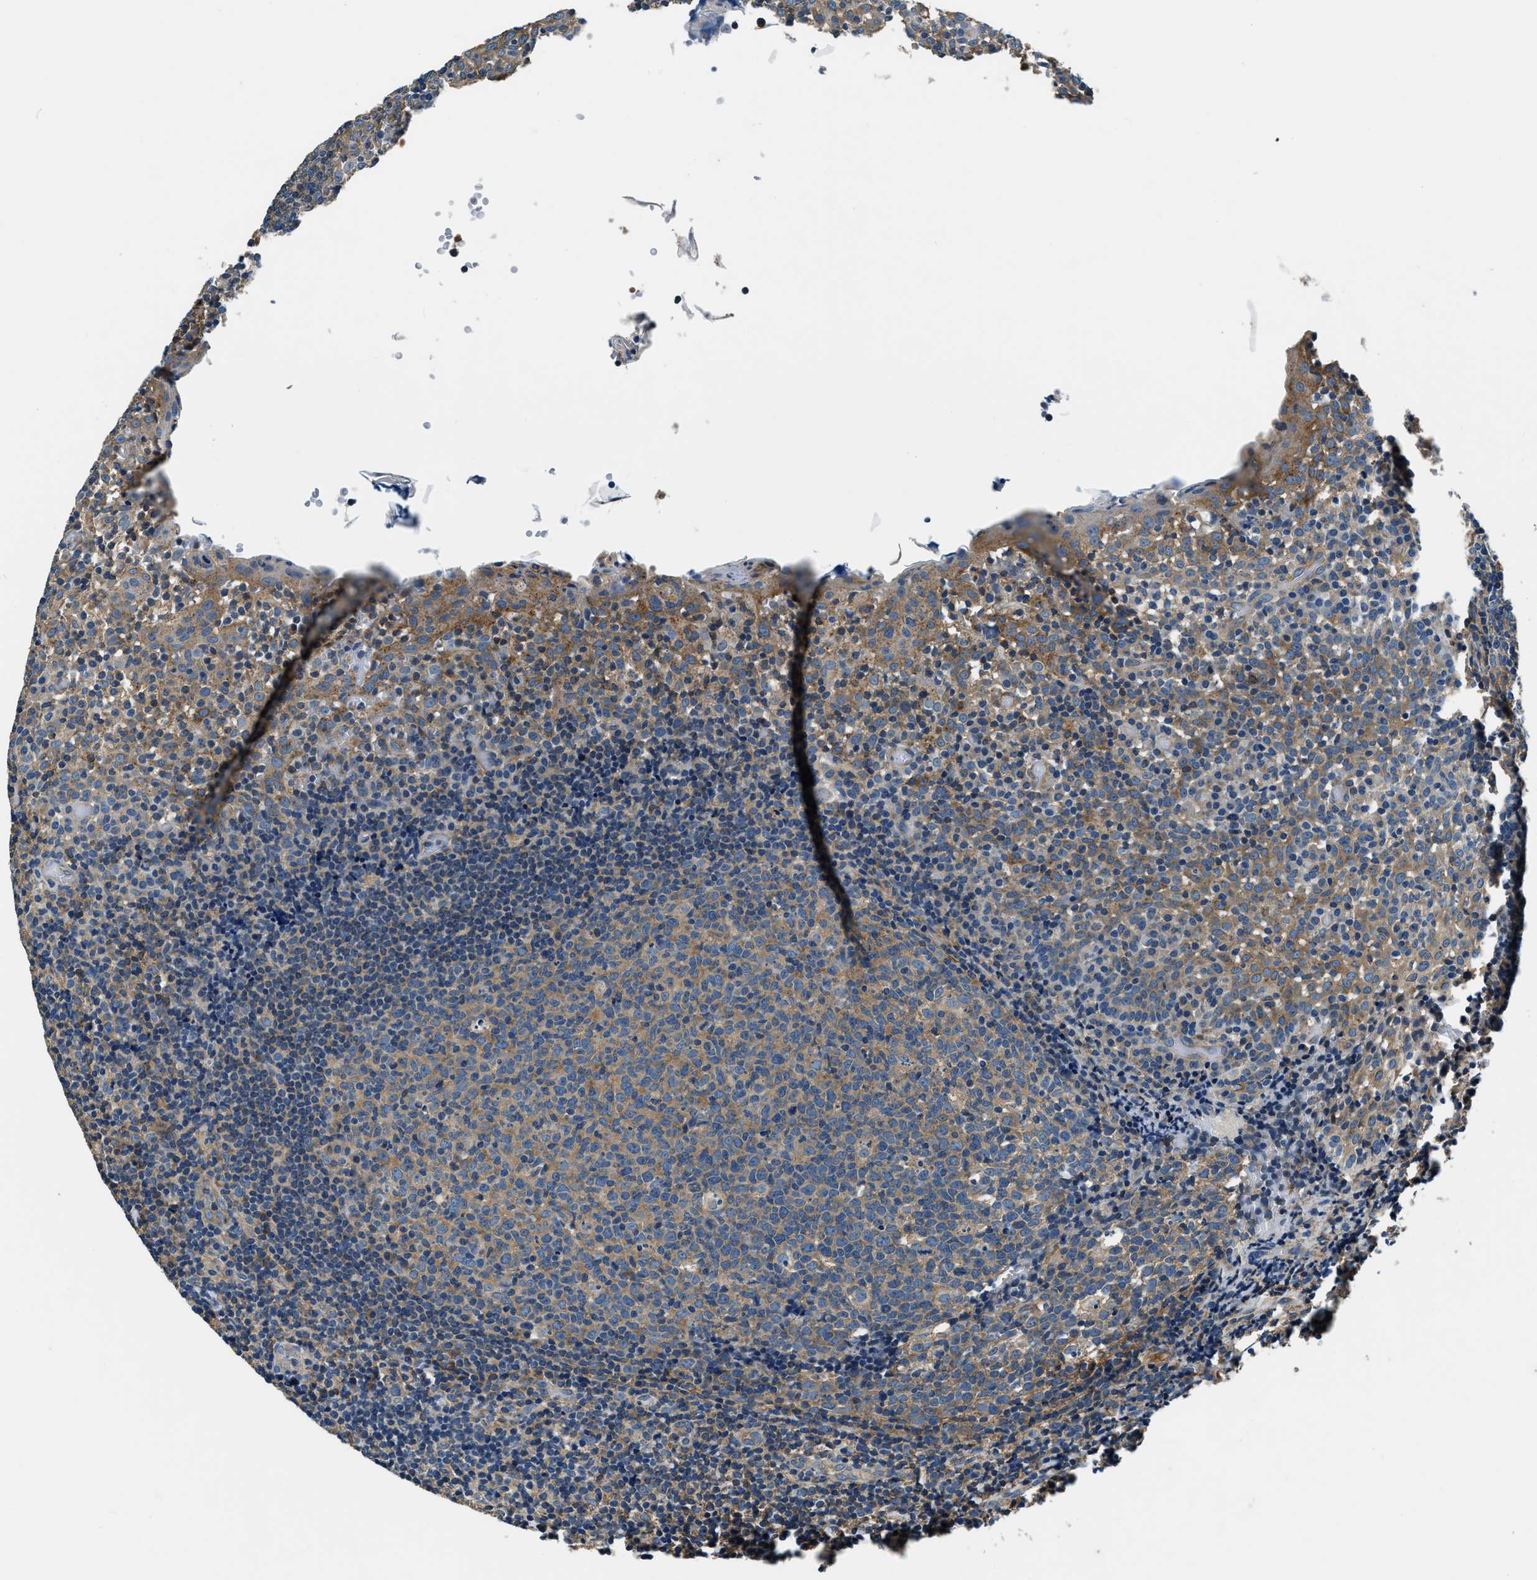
{"staining": {"intensity": "moderate", "quantity": "25%-75%", "location": "cytoplasmic/membranous"}, "tissue": "tonsil", "cell_type": "Germinal center cells", "image_type": "normal", "snomed": [{"axis": "morphology", "description": "Normal tissue, NOS"}, {"axis": "topography", "description": "Tonsil"}], "caption": "Protein staining displays moderate cytoplasmic/membranous positivity in approximately 25%-75% of germinal center cells in benign tonsil. (IHC, brightfield microscopy, high magnification).", "gene": "EEA1", "patient": {"sex": "female", "age": 19}}